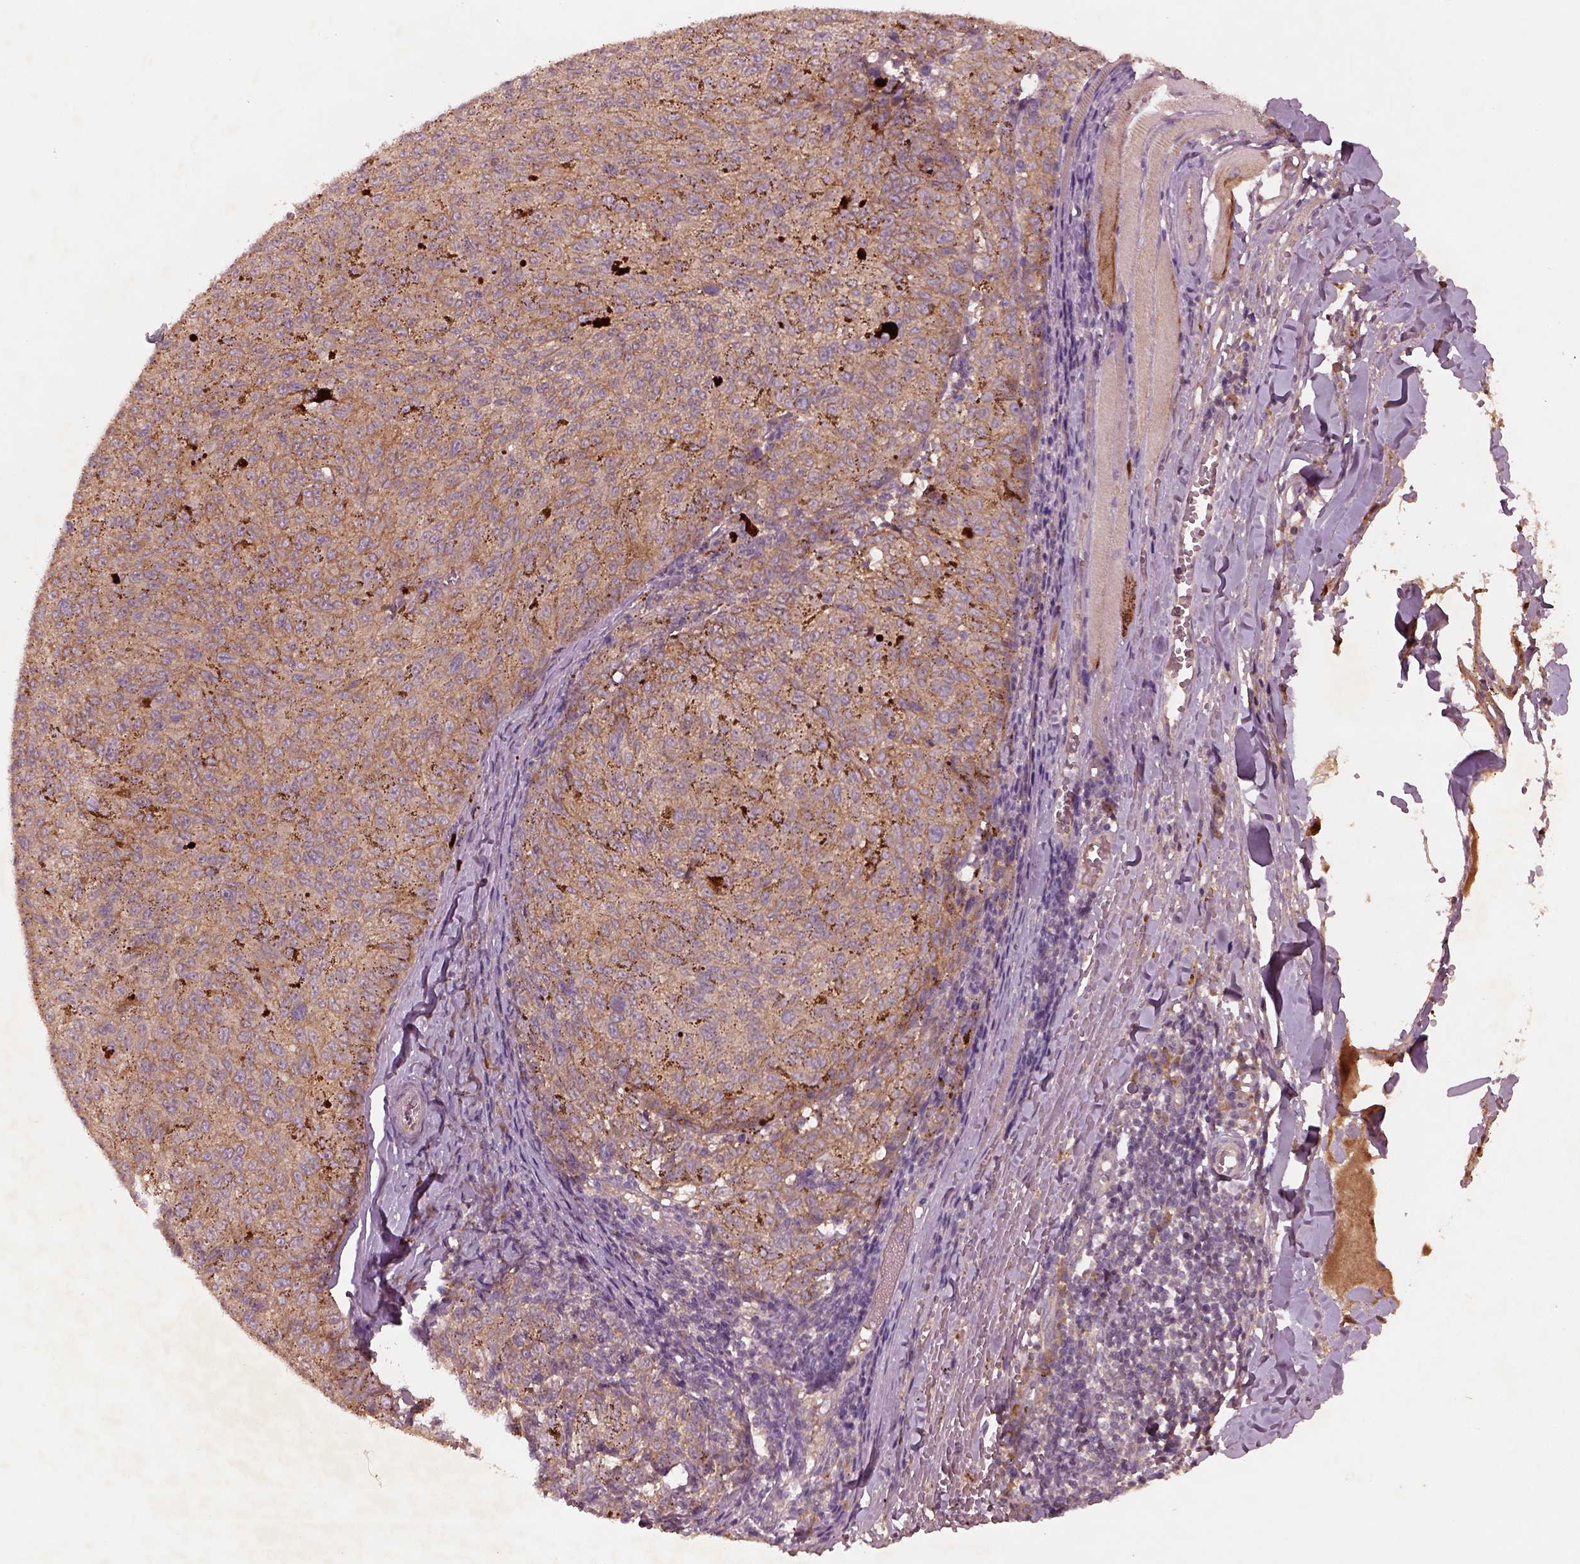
{"staining": {"intensity": "moderate", "quantity": ">75%", "location": "cytoplasmic/membranous"}, "tissue": "melanoma", "cell_type": "Tumor cells", "image_type": "cancer", "snomed": [{"axis": "morphology", "description": "Malignant melanoma, NOS"}, {"axis": "topography", "description": "Skin"}], "caption": "Immunohistochemistry (IHC) of melanoma reveals medium levels of moderate cytoplasmic/membranous expression in approximately >75% of tumor cells.", "gene": "FAM234A", "patient": {"sex": "female", "age": 72}}